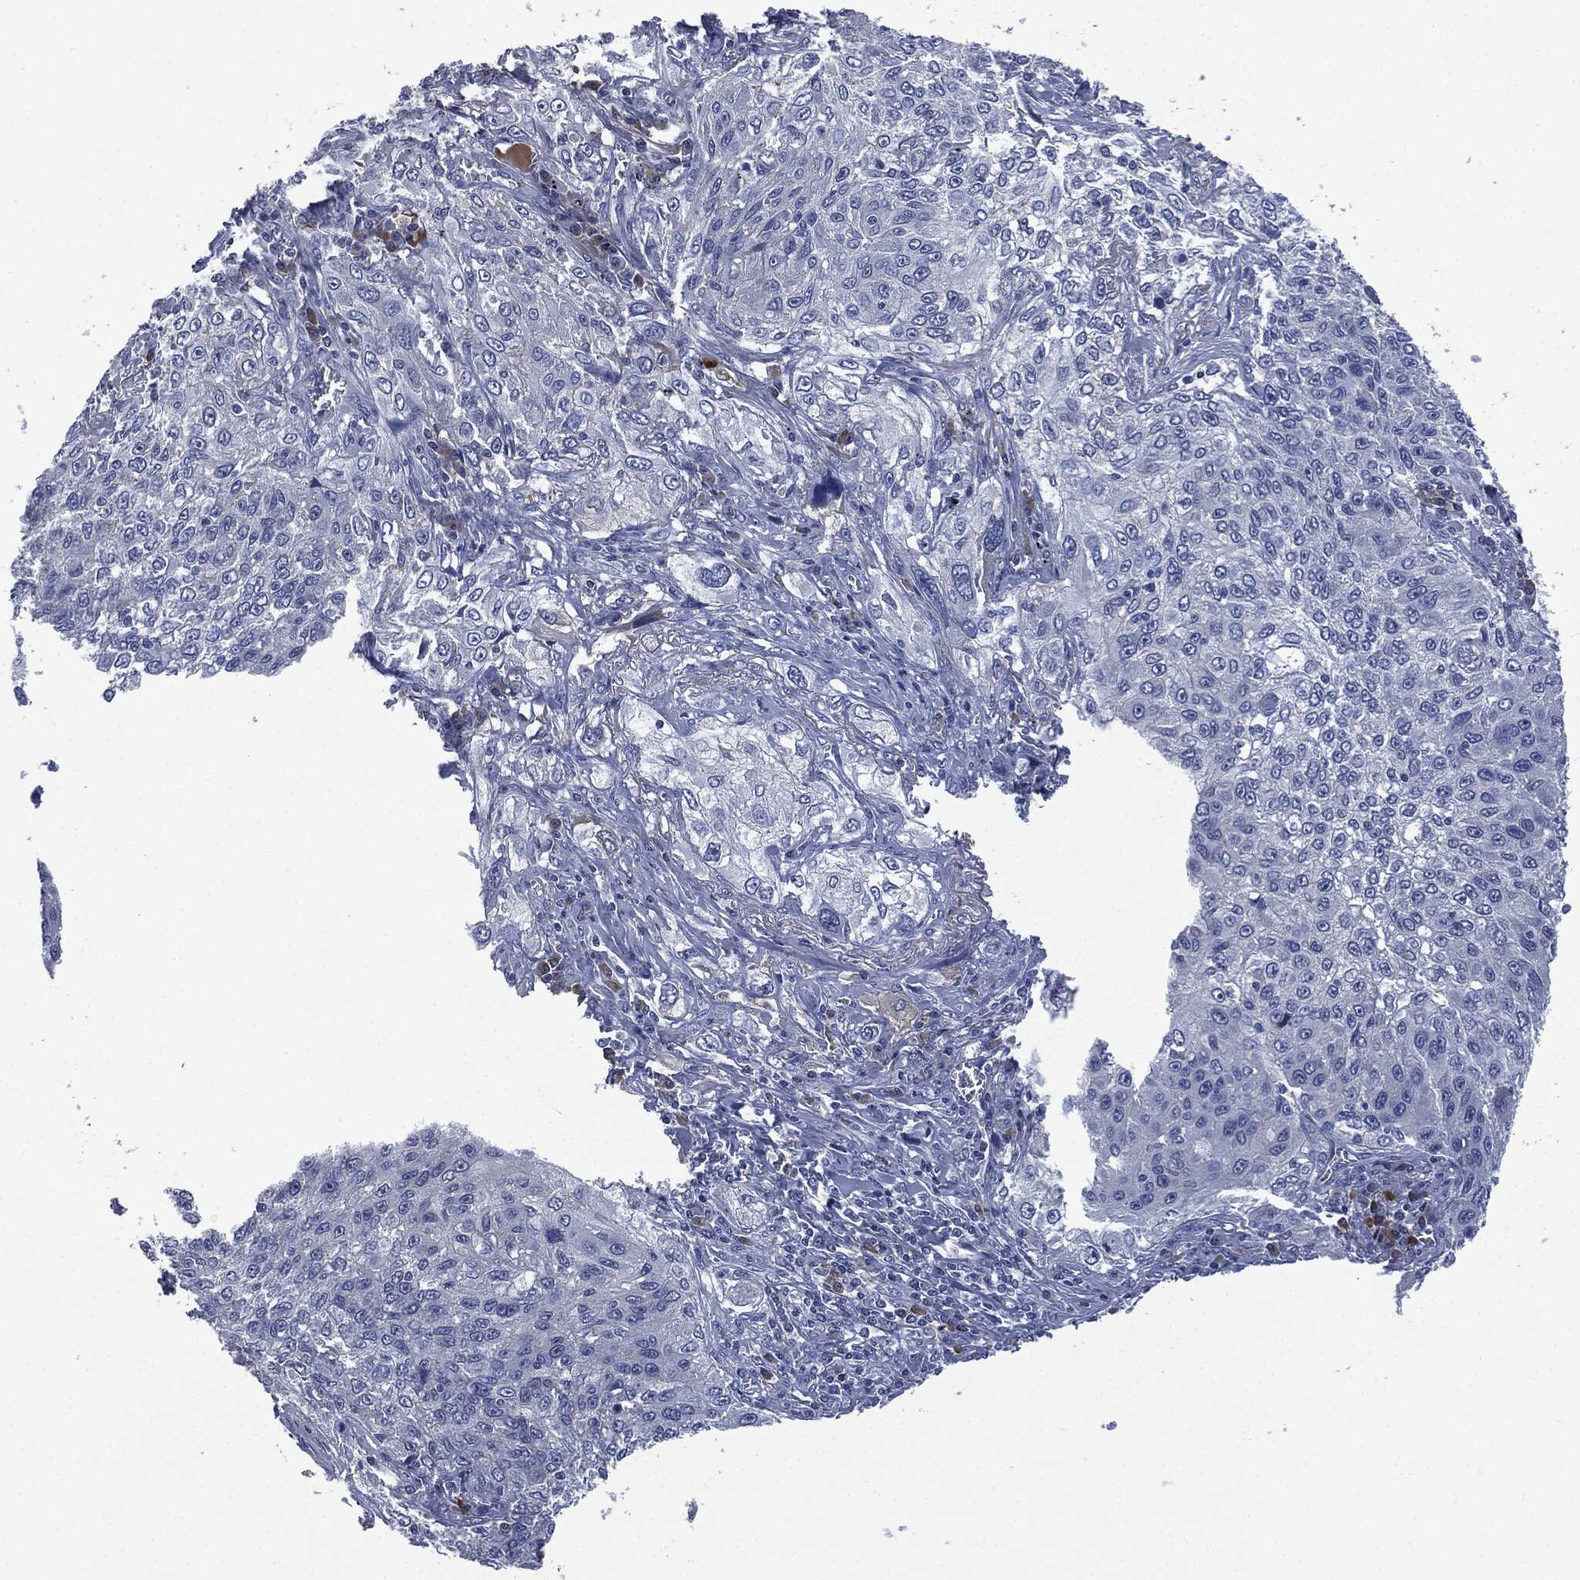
{"staining": {"intensity": "negative", "quantity": "none", "location": "none"}, "tissue": "lung cancer", "cell_type": "Tumor cells", "image_type": "cancer", "snomed": [{"axis": "morphology", "description": "Squamous cell carcinoma, NOS"}, {"axis": "topography", "description": "Lung"}], "caption": "Histopathology image shows no significant protein expression in tumor cells of lung squamous cell carcinoma. (Immunohistochemistry (ihc), brightfield microscopy, high magnification).", "gene": "SIGLEC7", "patient": {"sex": "female", "age": 69}}